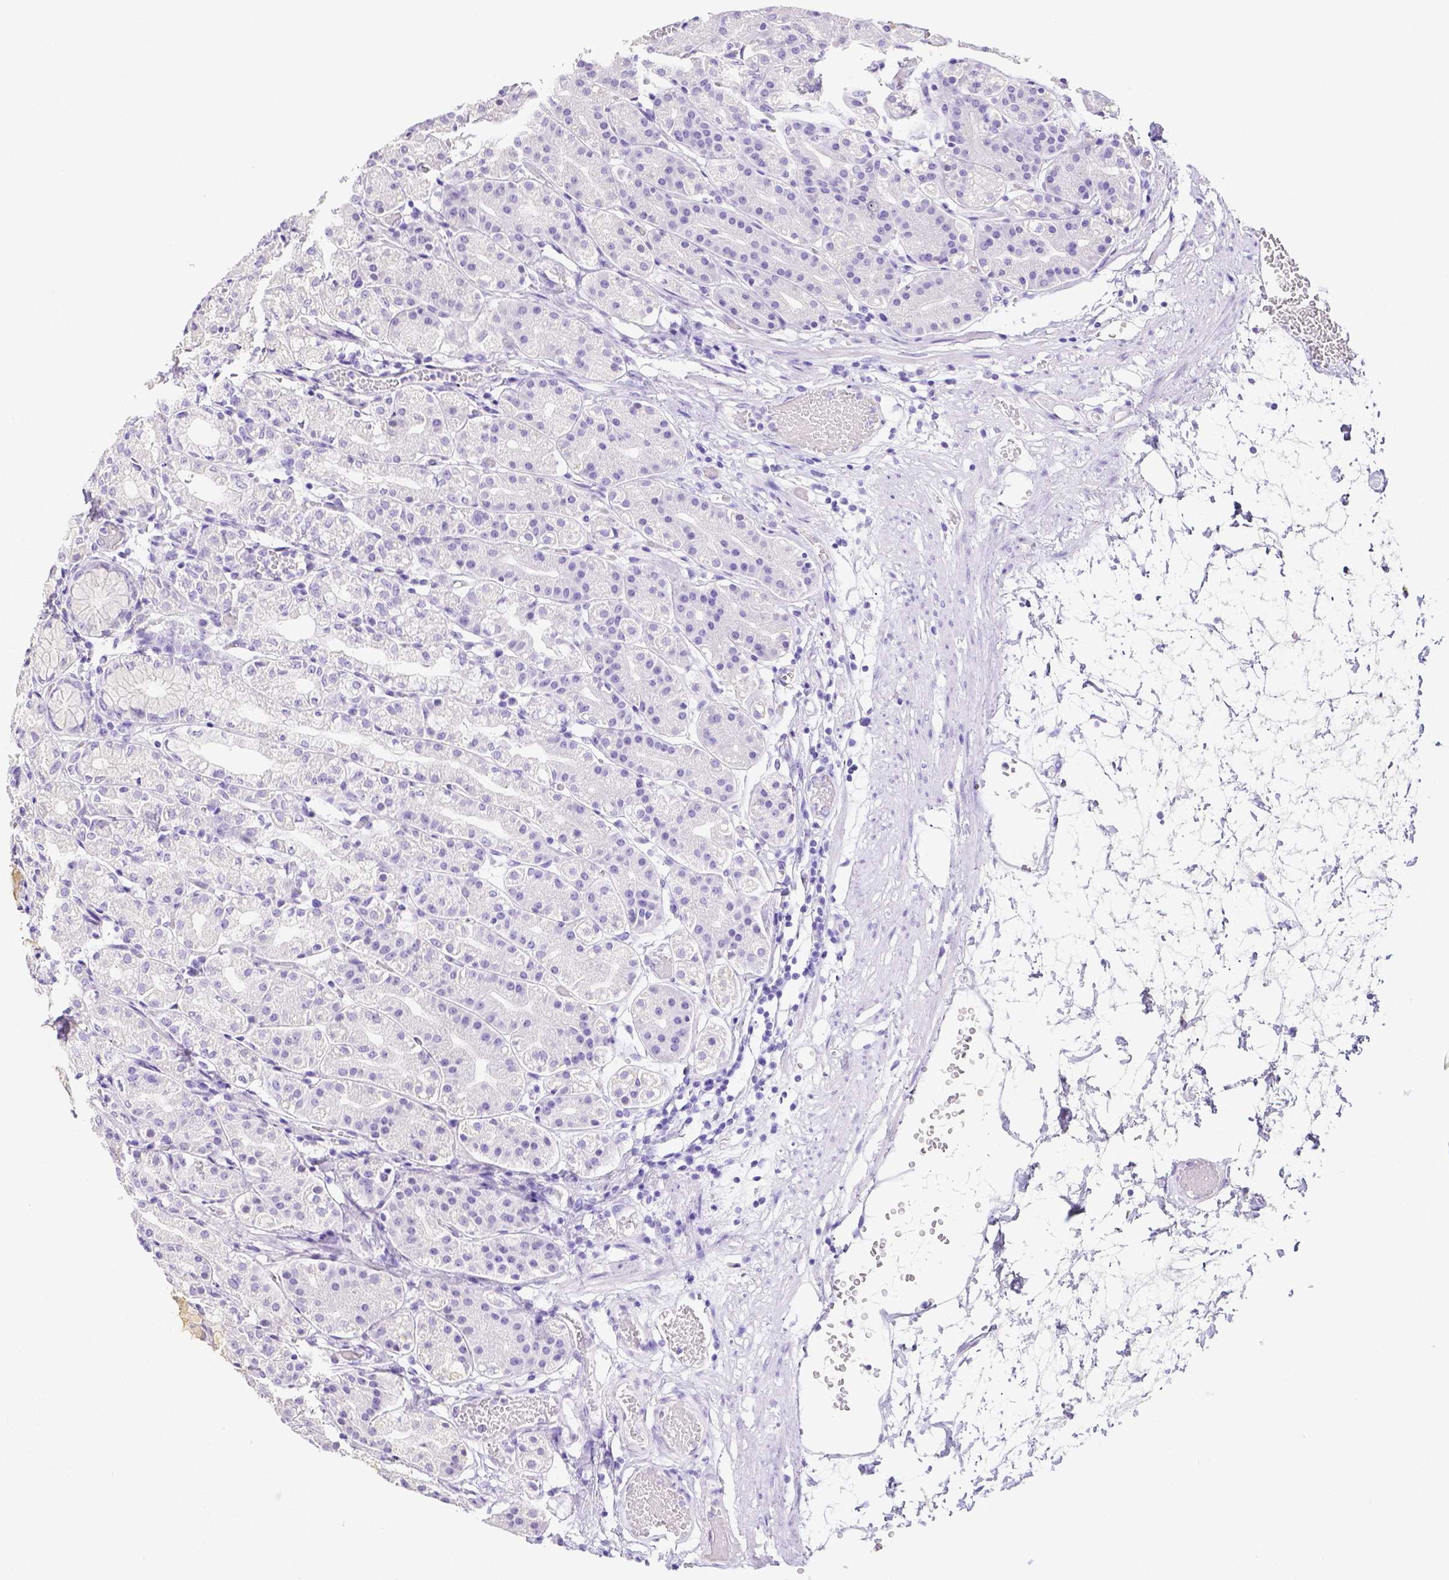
{"staining": {"intensity": "negative", "quantity": "none", "location": "none"}, "tissue": "stomach", "cell_type": "Glandular cells", "image_type": "normal", "snomed": [{"axis": "morphology", "description": "Normal tissue, NOS"}, {"axis": "topography", "description": "Stomach"}], "caption": "There is no significant expression in glandular cells of stomach. (DAB (3,3'-diaminobenzidine) IHC, high magnification).", "gene": "ARHGAP36", "patient": {"sex": "female", "age": 57}}